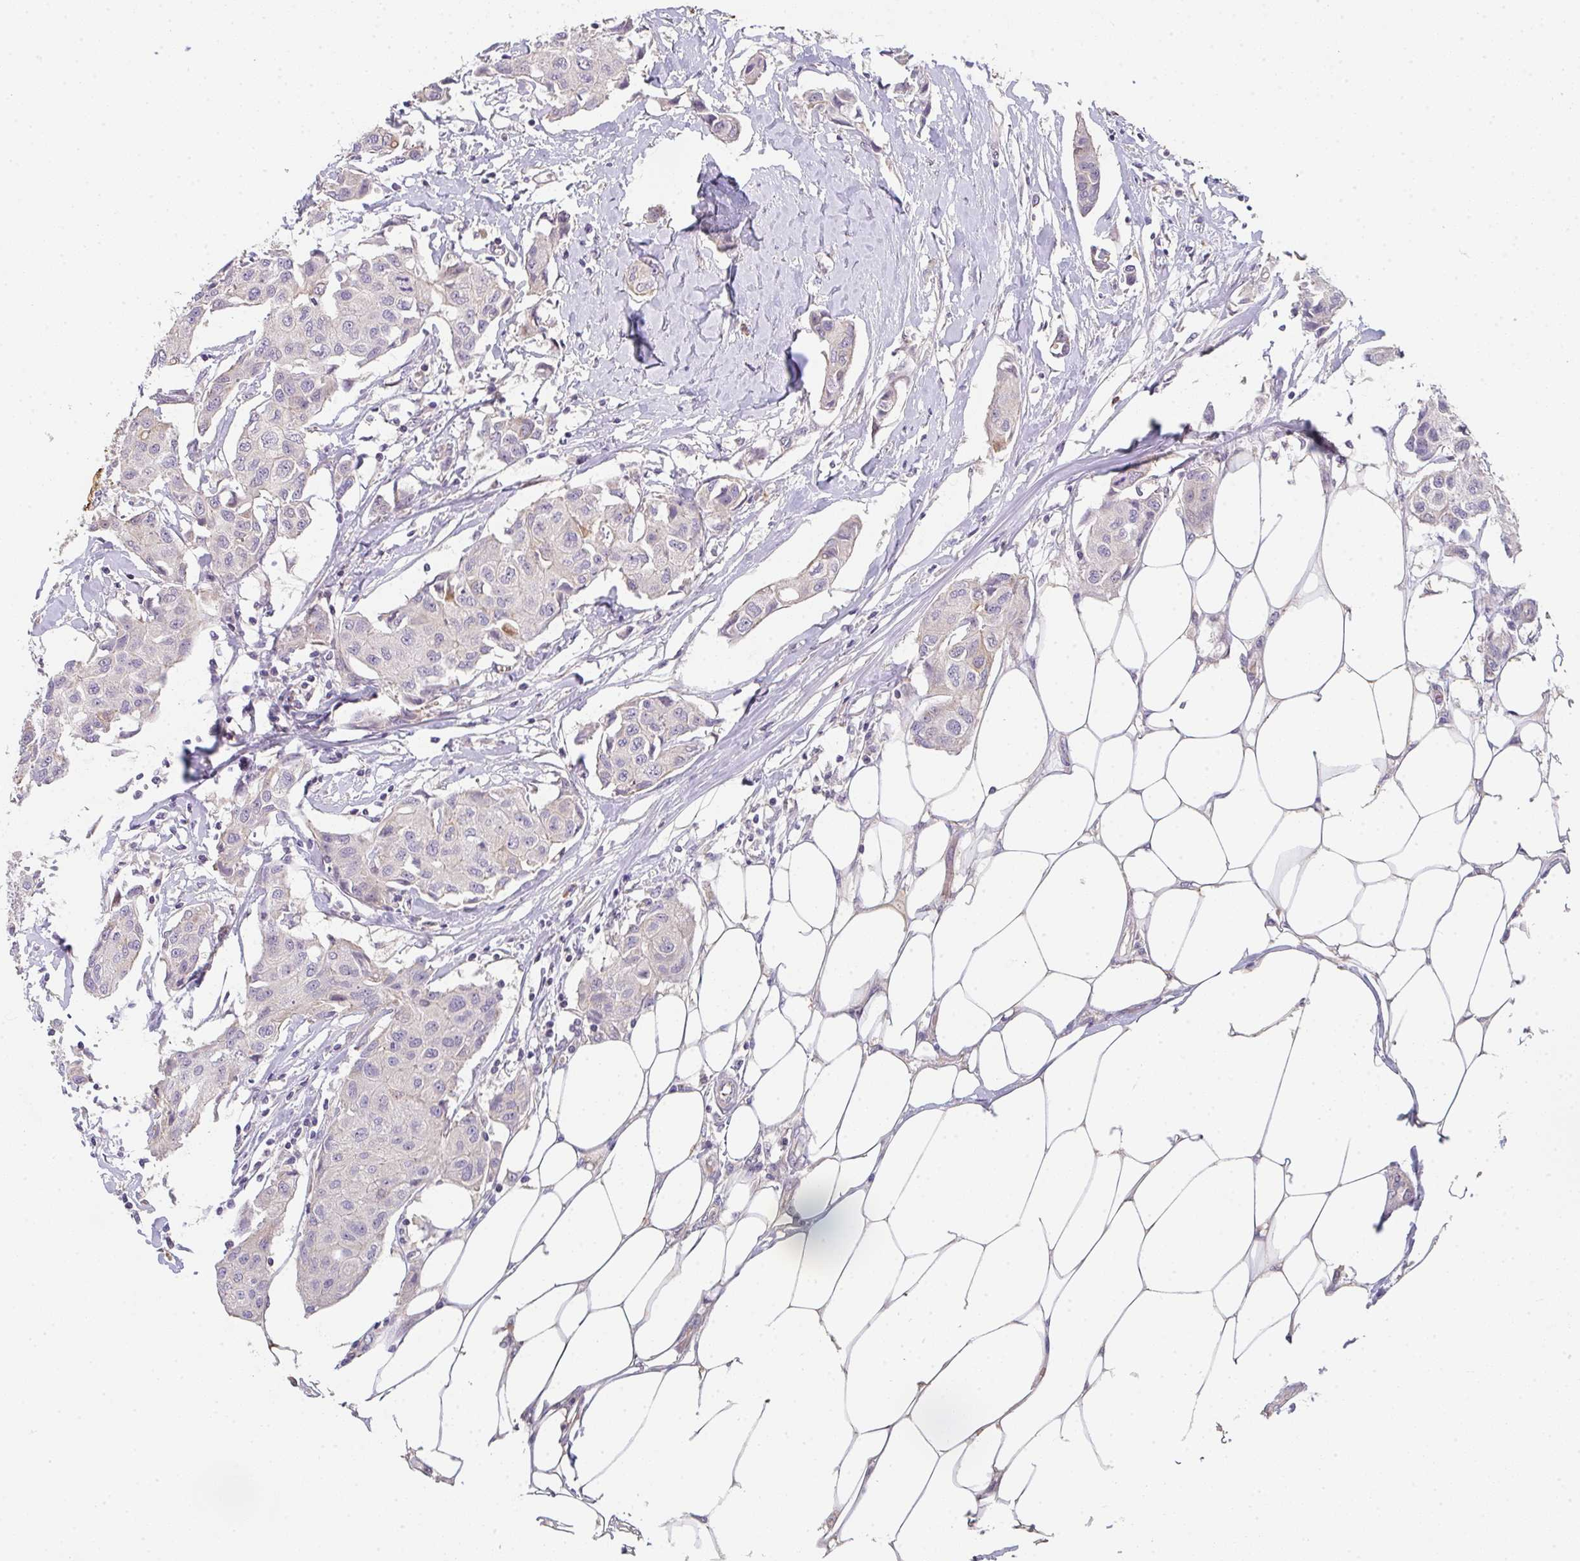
{"staining": {"intensity": "negative", "quantity": "none", "location": "none"}, "tissue": "breast cancer", "cell_type": "Tumor cells", "image_type": "cancer", "snomed": [{"axis": "morphology", "description": "Duct carcinoma"}, {"axis": "topography", "description": "Breast"}, {"axis": "topography", "description": "Lymph node"}], "caption": "IHC of infiltrating ductal carcinoma (breast) reveals no staining in tumor cells. Brightfield microscopy of immunohistochemistry (IHC) stained with DAB (3,3'-diaminobenzidine) (brown) and hematoxylin (blue), captured at high magnification.", "gene": "TNFRSF10A", "patient": {"sex": "female", "age": 80}}